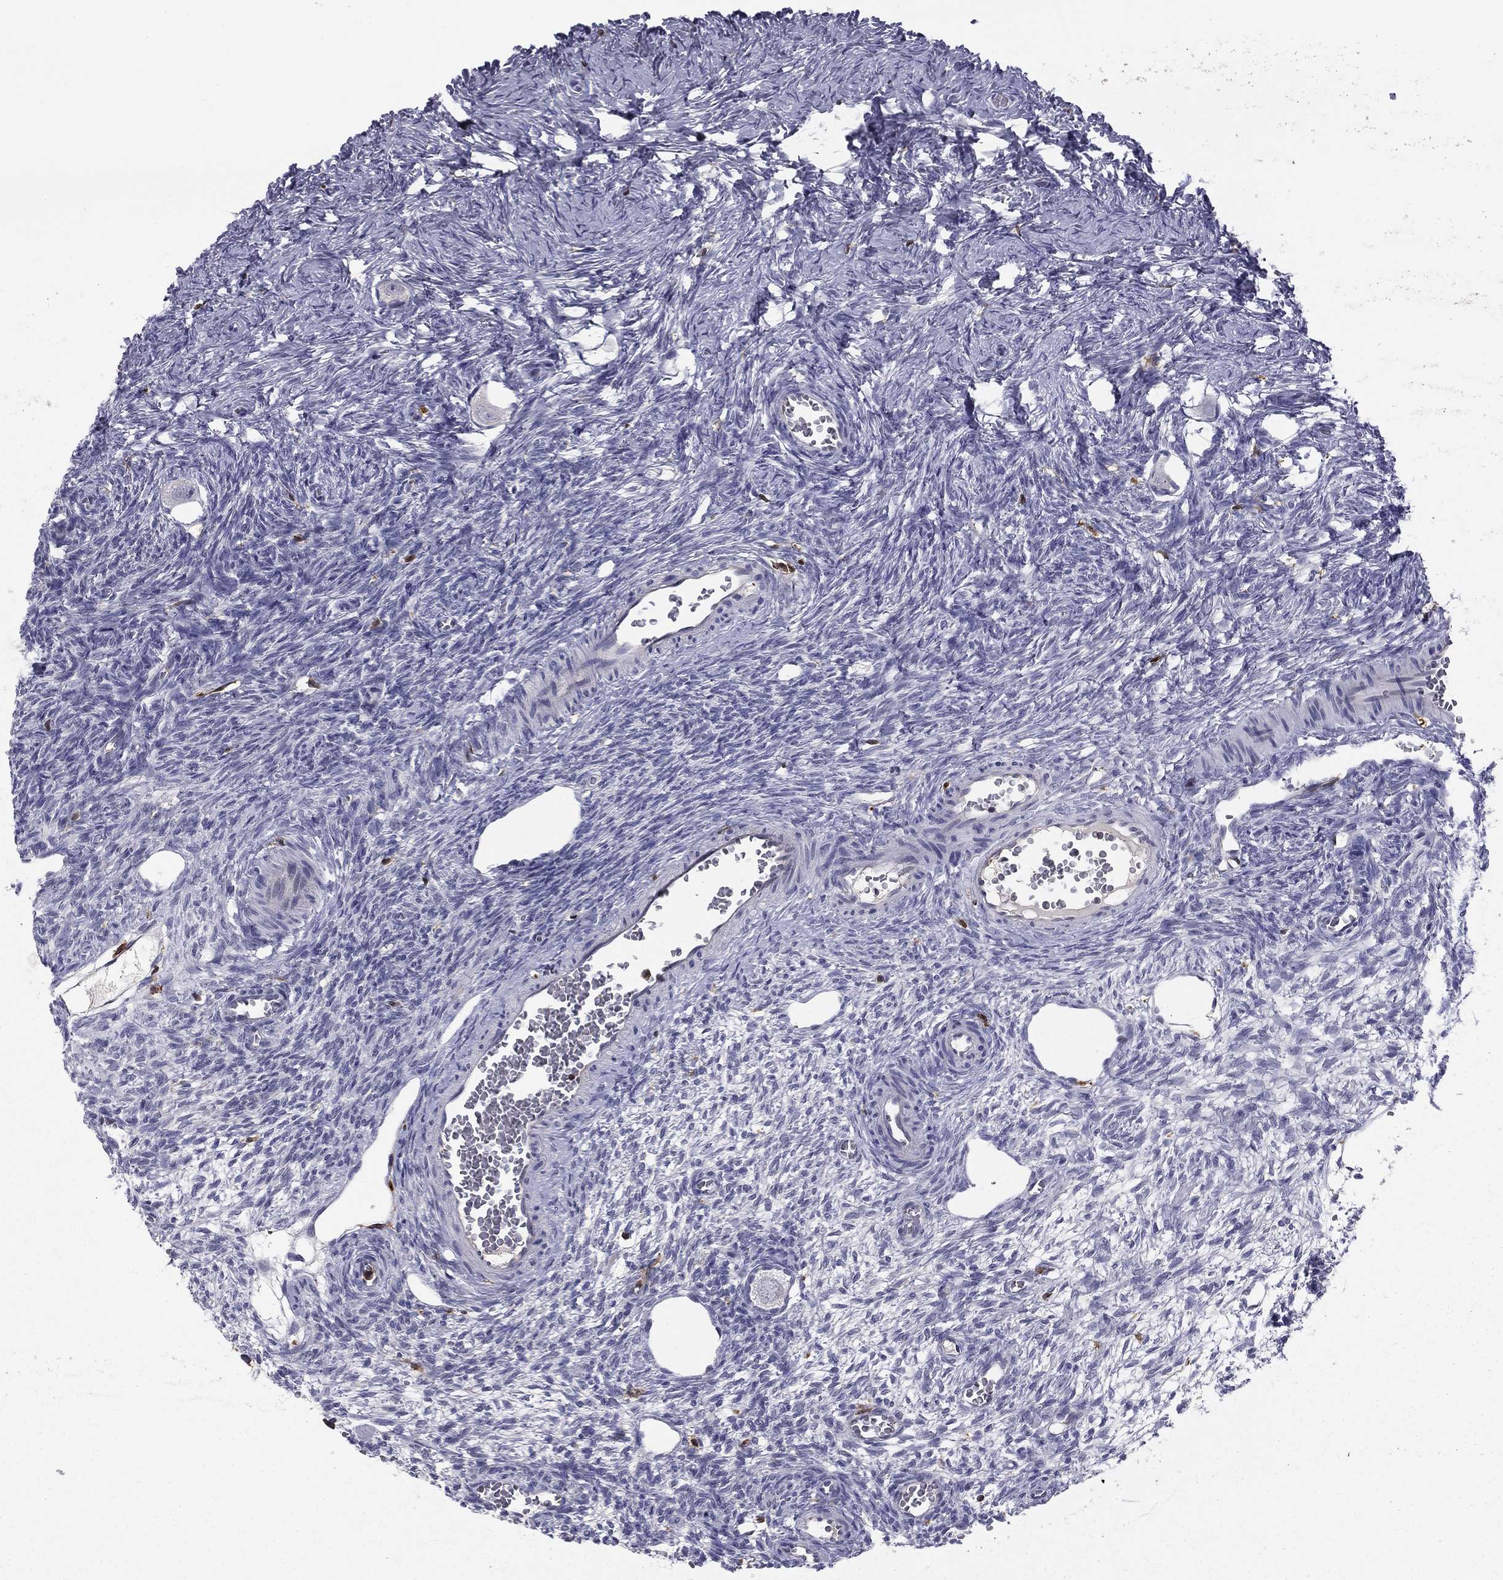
{"staining": {"intensity": "negative", "quantity": "none", "location": "none"}, "tissue": "ovary", "cell_type": "Follicle cells", "image_type": "normal", "snomed": [{"axis": "morphology", "description": "Normal tissue, NOS"}, {"axis": "topography", "description": "Ovary"}], "caption": "Immunohistochemistry (IHC) histopathology image of benign ovary: human ovary stained with DAB shows no significant protein staining in follicle cells.", "gene": "PLCB2", "patient": {"sex": "female", "age": 27}}